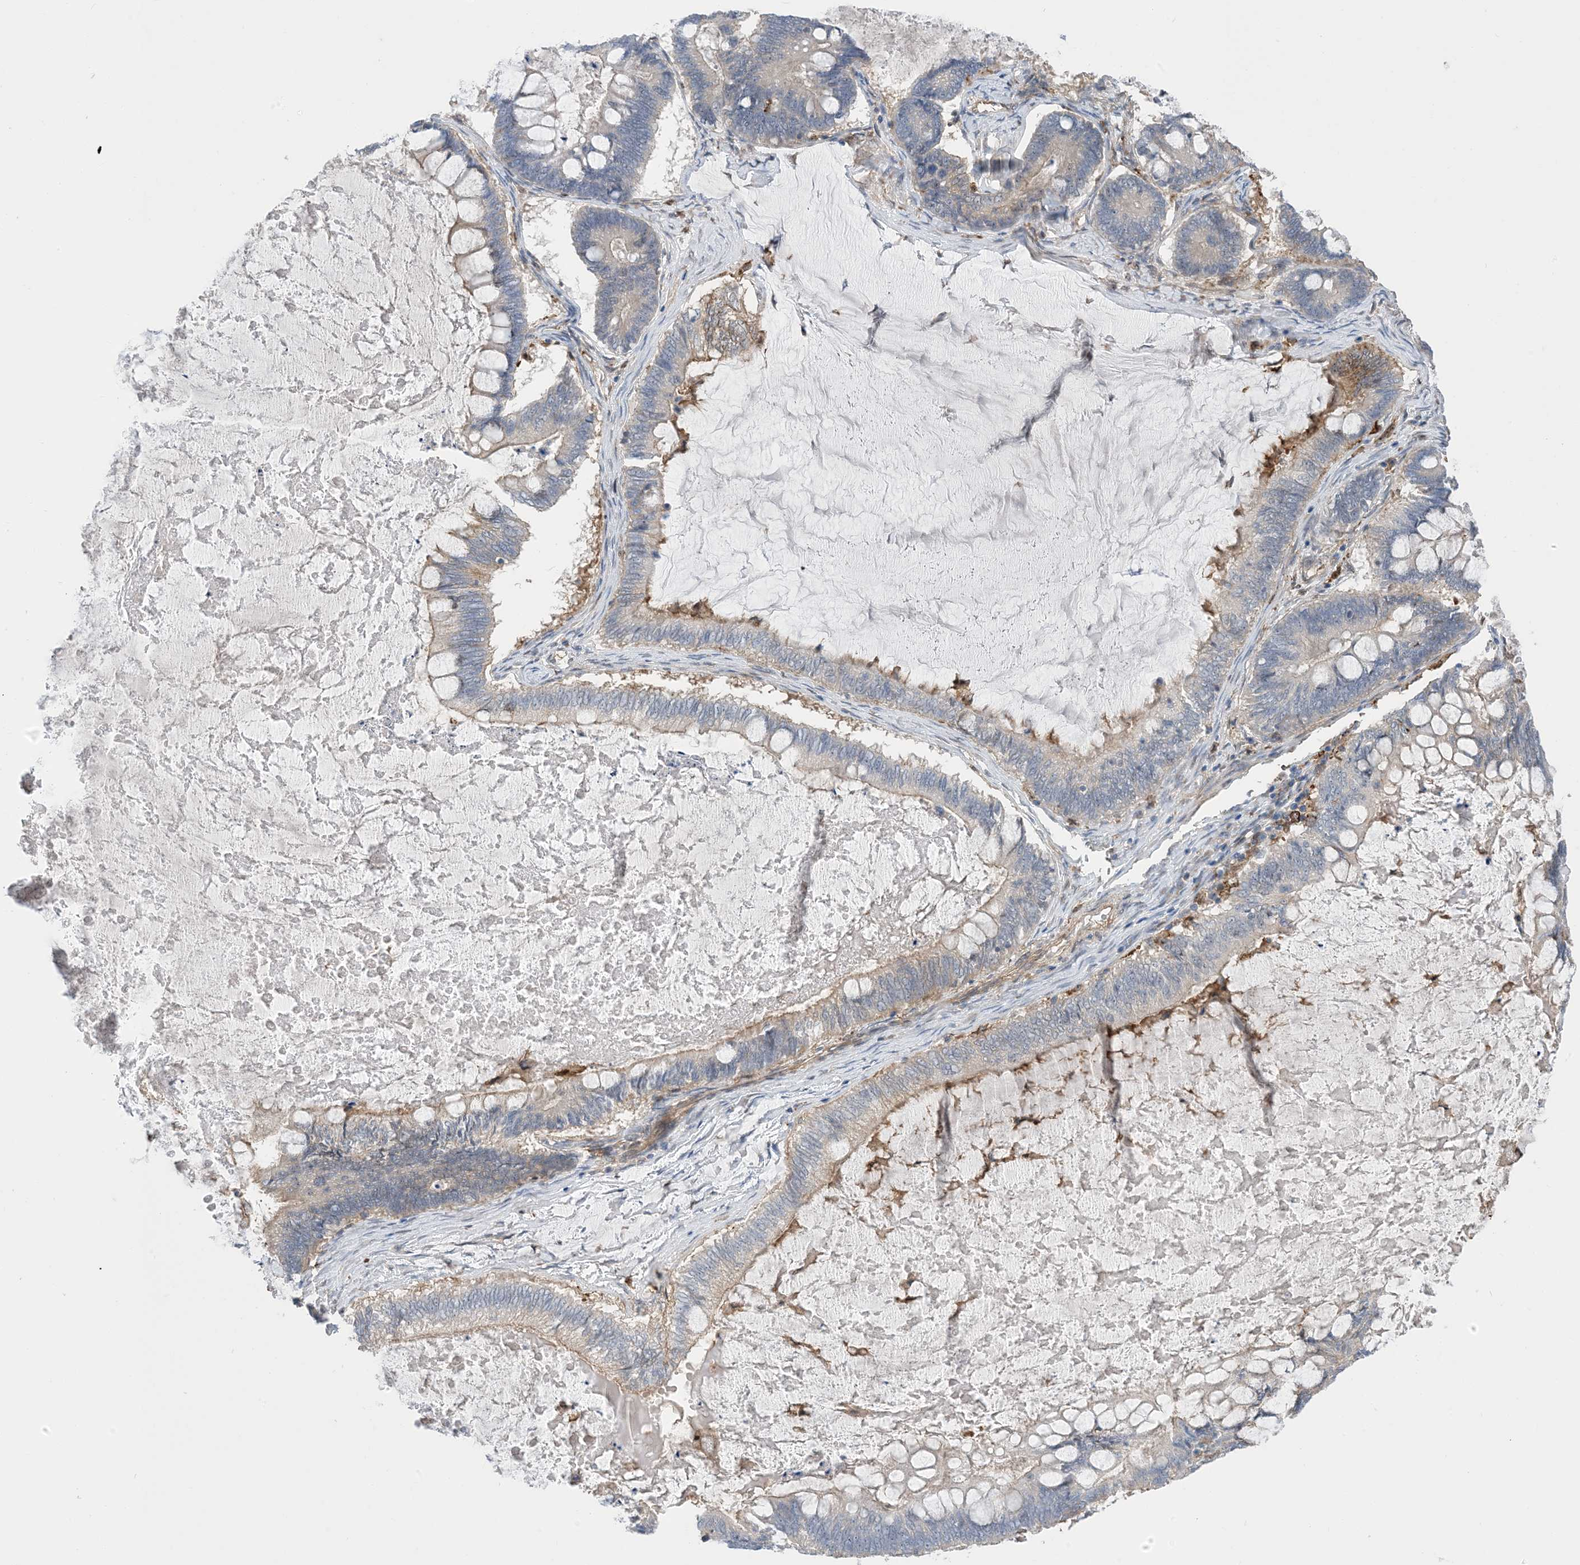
{"staining": {"intensity": "negative", "quantity": "none", "location": "none"}, "tissue": "ovarian cancer", "cell_type": "Tumor cells", "image_type": "cancer", "snomed": [{"axis": "morphology", "description": "Cystadenocarcinoma, mucinous, NOS"}, {"axis": "topography", "description": "Ovary"}], "caption": "High power microscopy histopathology image of an immunohistochemistry image of ovarian mucinous cystadenocarcinoma, revealing no significant expression in tumor cells. Brightfield microscopy of IHC stained with DAB (brown) and hematoxylin (blue), captured at high magnification.", "gene": "HS1BP3", "patient": {"sex": "female", "age": 61}}